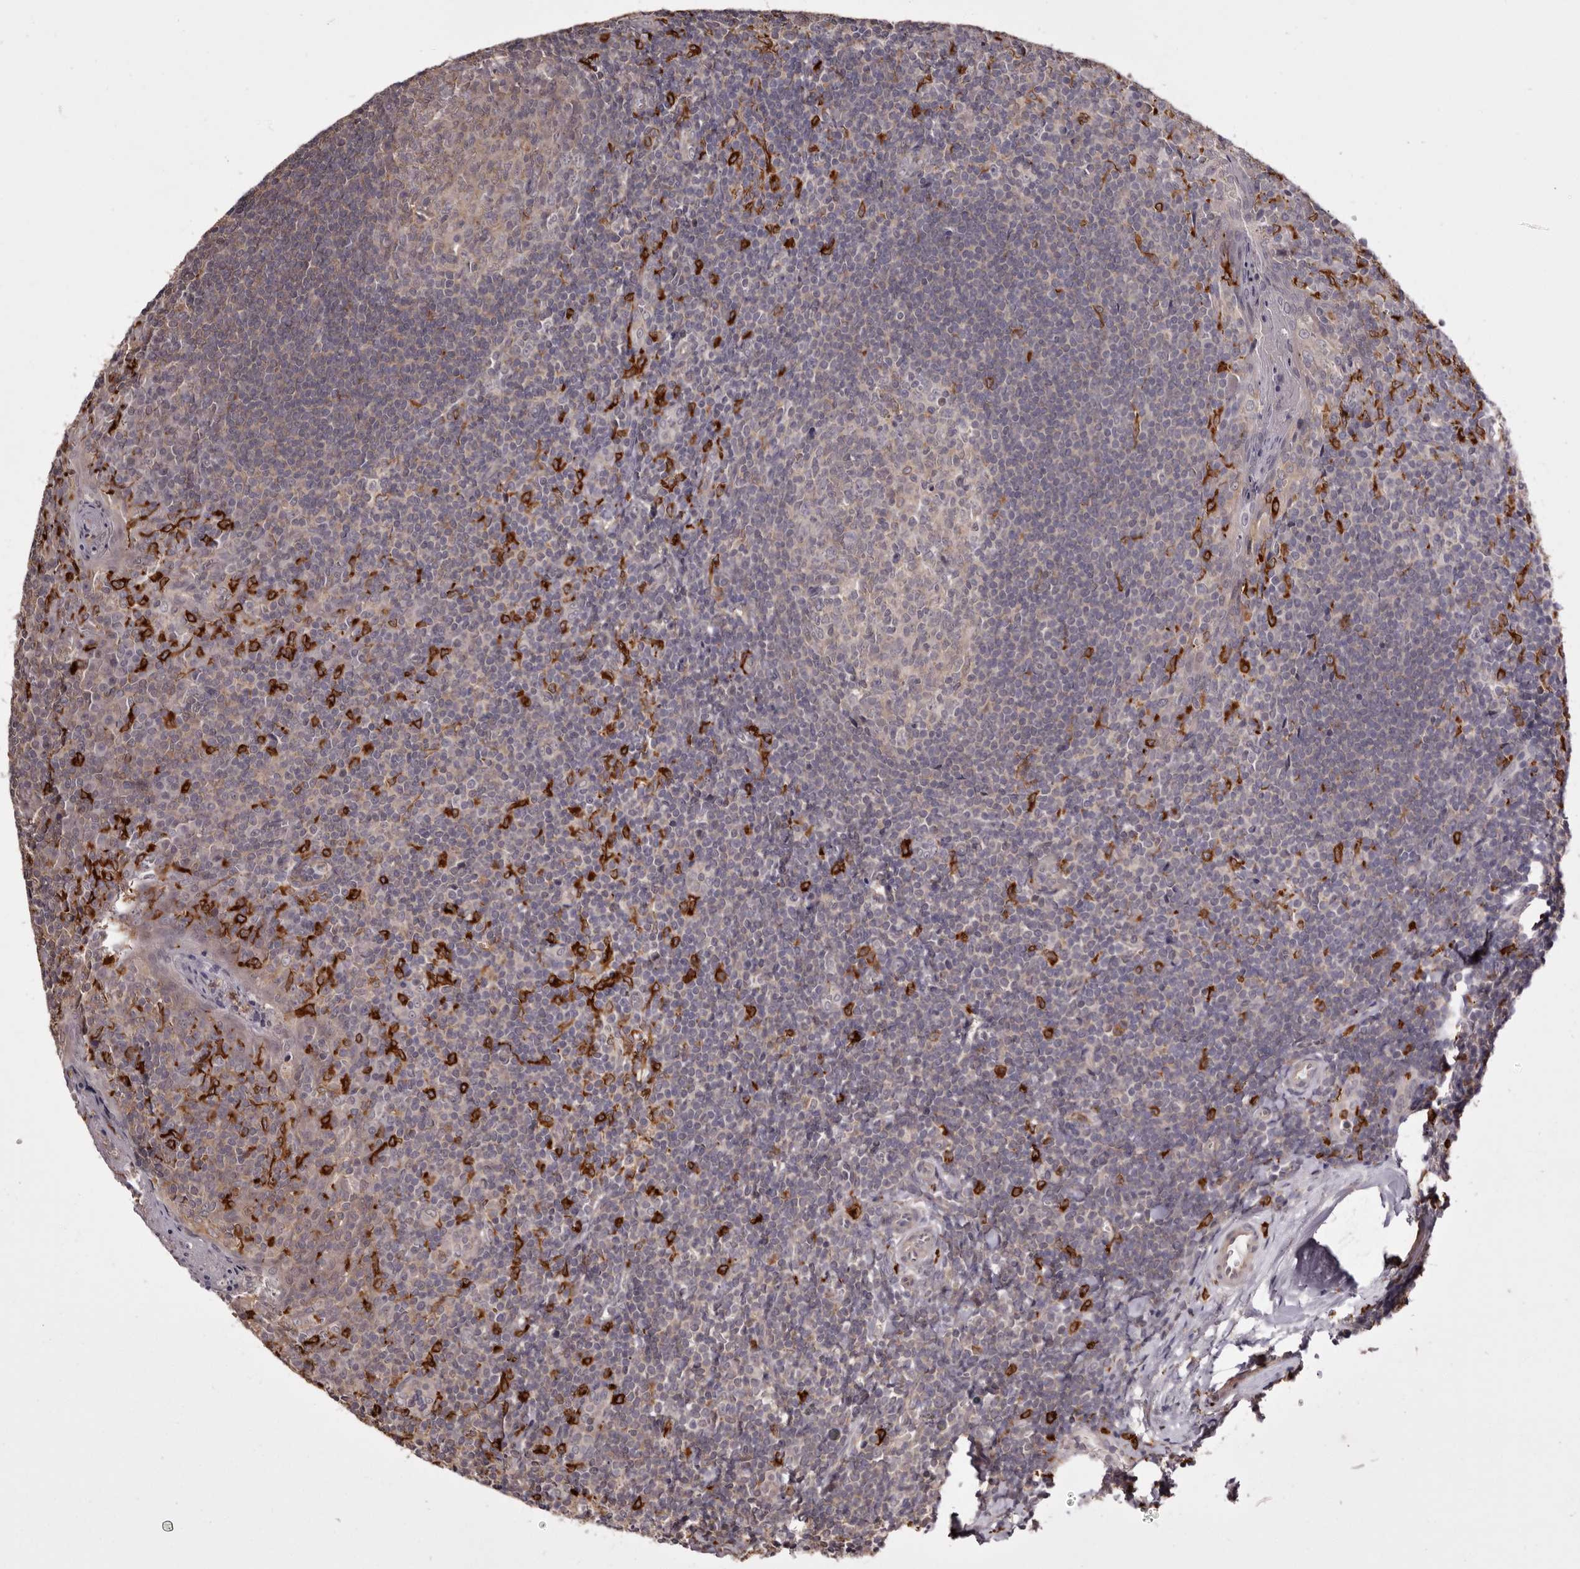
{"staining": {"intensity": "weak", "quantity": "<25%", "location": "cytoplasmic/membranous"}, "tissue": "tonsil", "cell_type": "Germinal center cells", "image_type": "normal", "snomed": [{"axis": "morphology", "description": "Normal tissue, NOS"}, {"axis": "topography", "description": "Tonsil"}], "caption": "IHC photomicrograph of normal human tonsil stained for a protein (brown), which shows no staining in germinal center cells.", "gene": "TNNI1", "patient": {"sex": "male", "age": 27}}